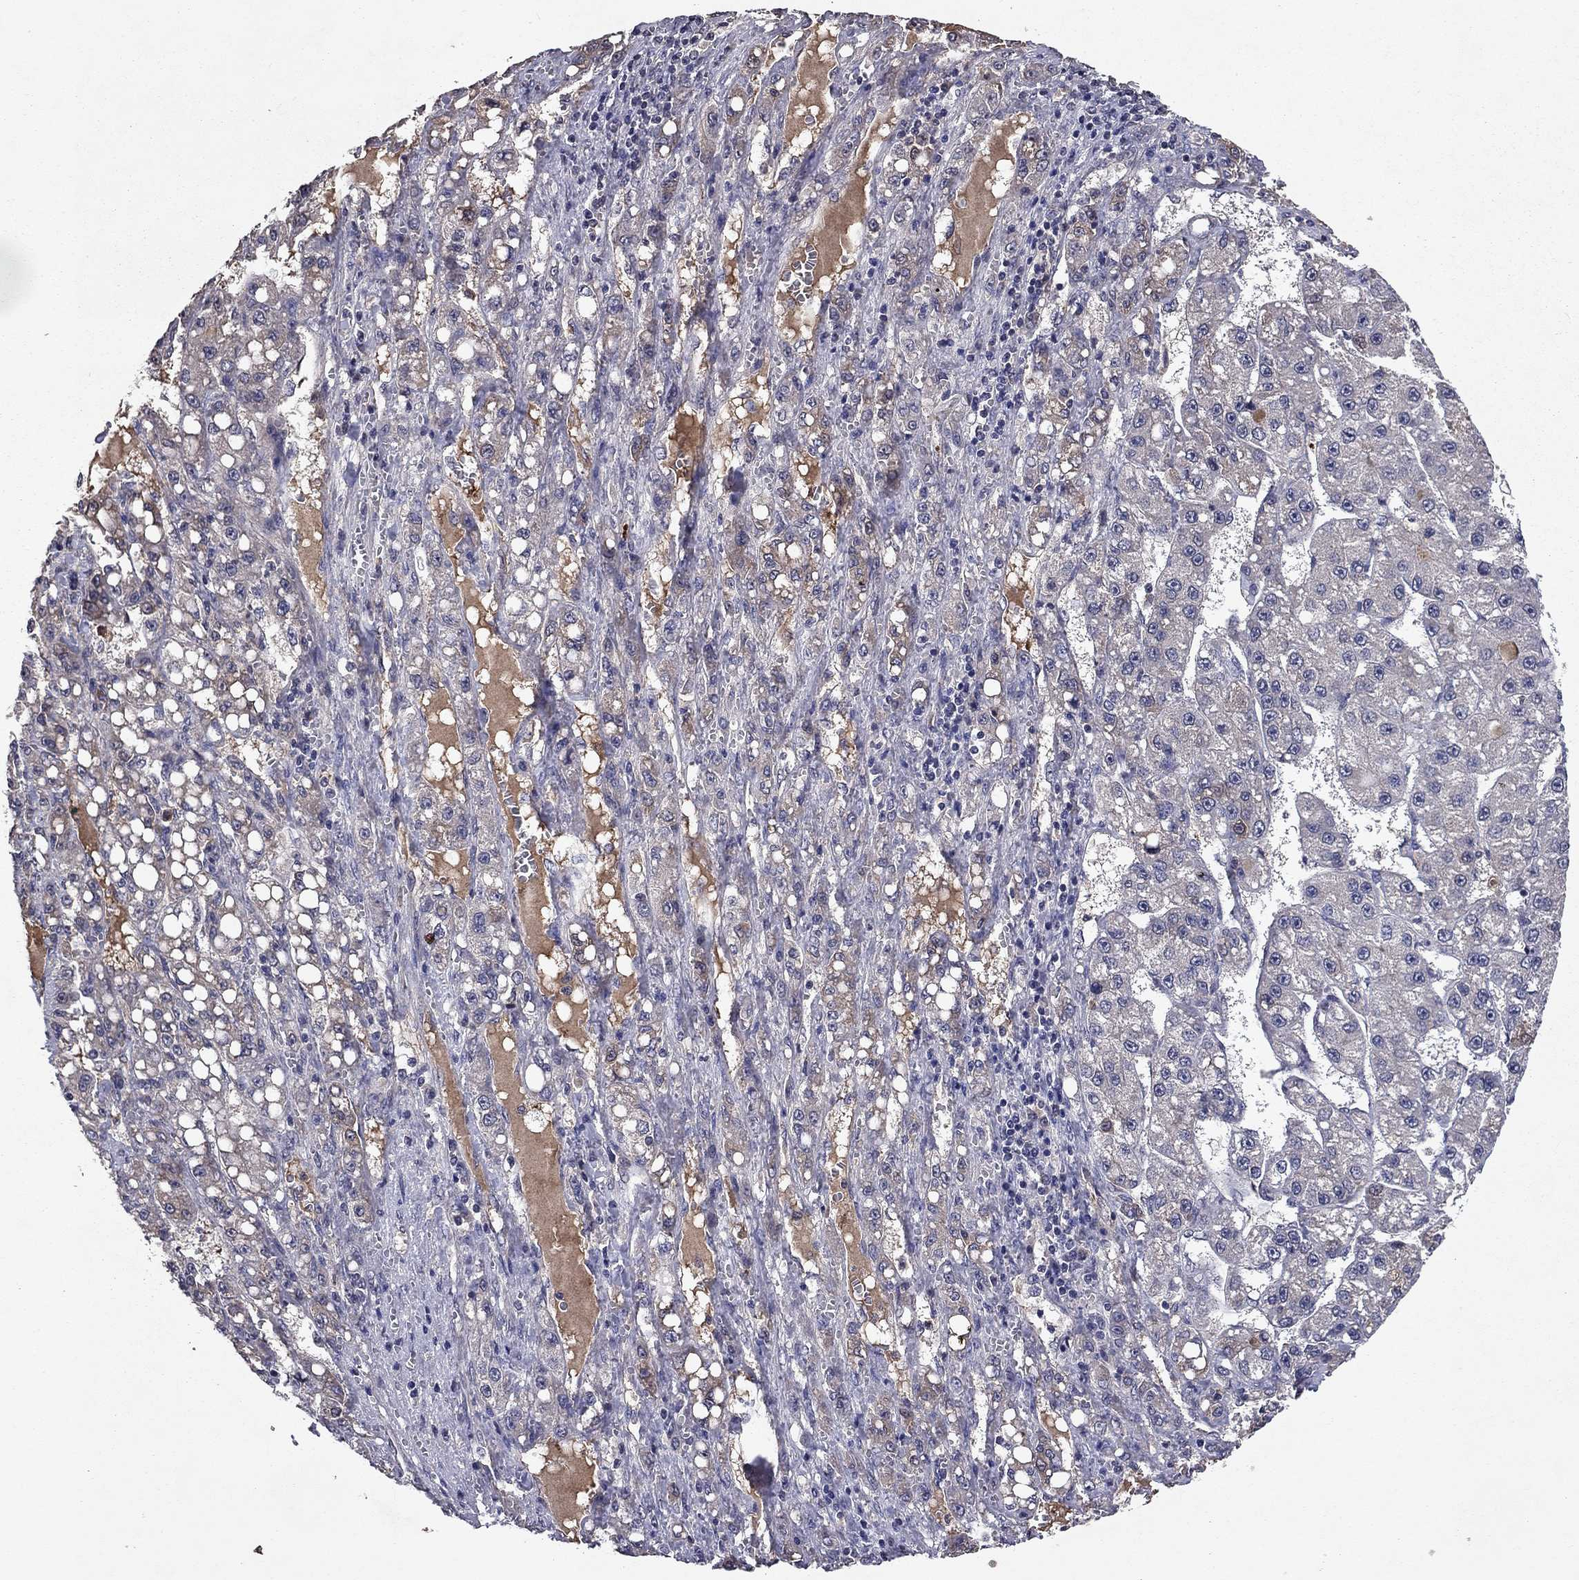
{"staining": {"intensity": "negative", "quantity": "none", "location": "none"}, "tissue": "liver cancer", "cell_type": "Tumor cells", "image_type": "cancer", "snomed": [{"axis": "morphology", "description": "Carcinoma, Hepatocellular, NOS"}, {"axis": "topography", "description": "Liver"}], "caption": "This is a micrograph of immunohistochemistry staining of hepatocellular carcinoma (liver), which shows no positivity in tumor cells.", "gene": "PROS1", "patient": {"sex": "female", "age": 65}}